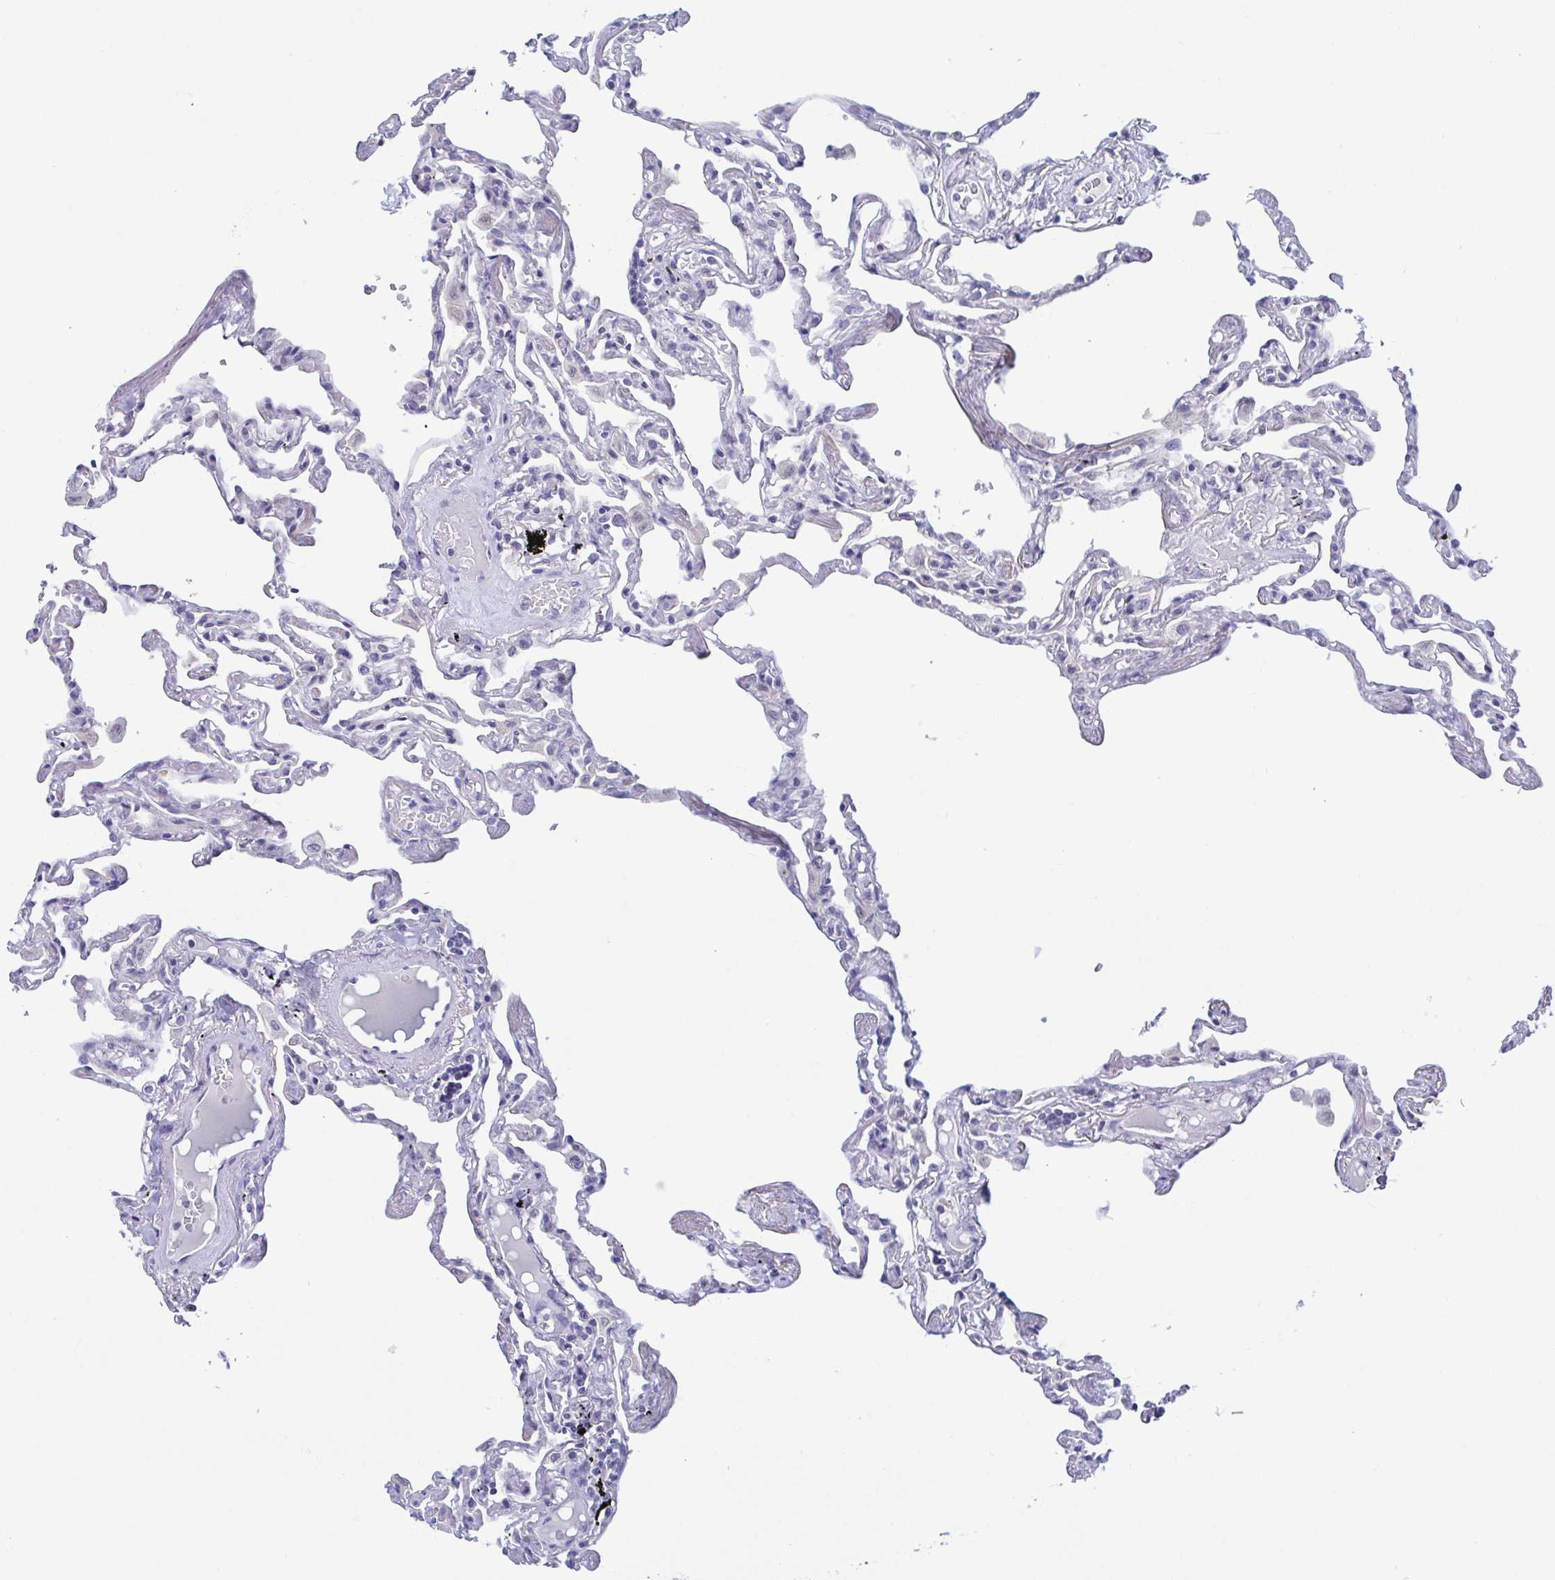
{"staining": {"intensity": "negative", "quantity": "none", "location": "none"}, "tissue": "lung", "cell_type": "Alveolar cells", "image_type": "normal", "snomed": [{"axis": "morphology", "description": "Normal tissue, NOS"}, {"axis": "topography", "description": "Lung"}], "caption": "This is a micrograph of immunohistochemistry staining of unremarkable lung, which shows no staining in alveolar cells. (DAB IHC visualized using brightfield microscopy, high magnification).", "gene": "PERM1", "patient": {"sex": "female", "age": 67}}